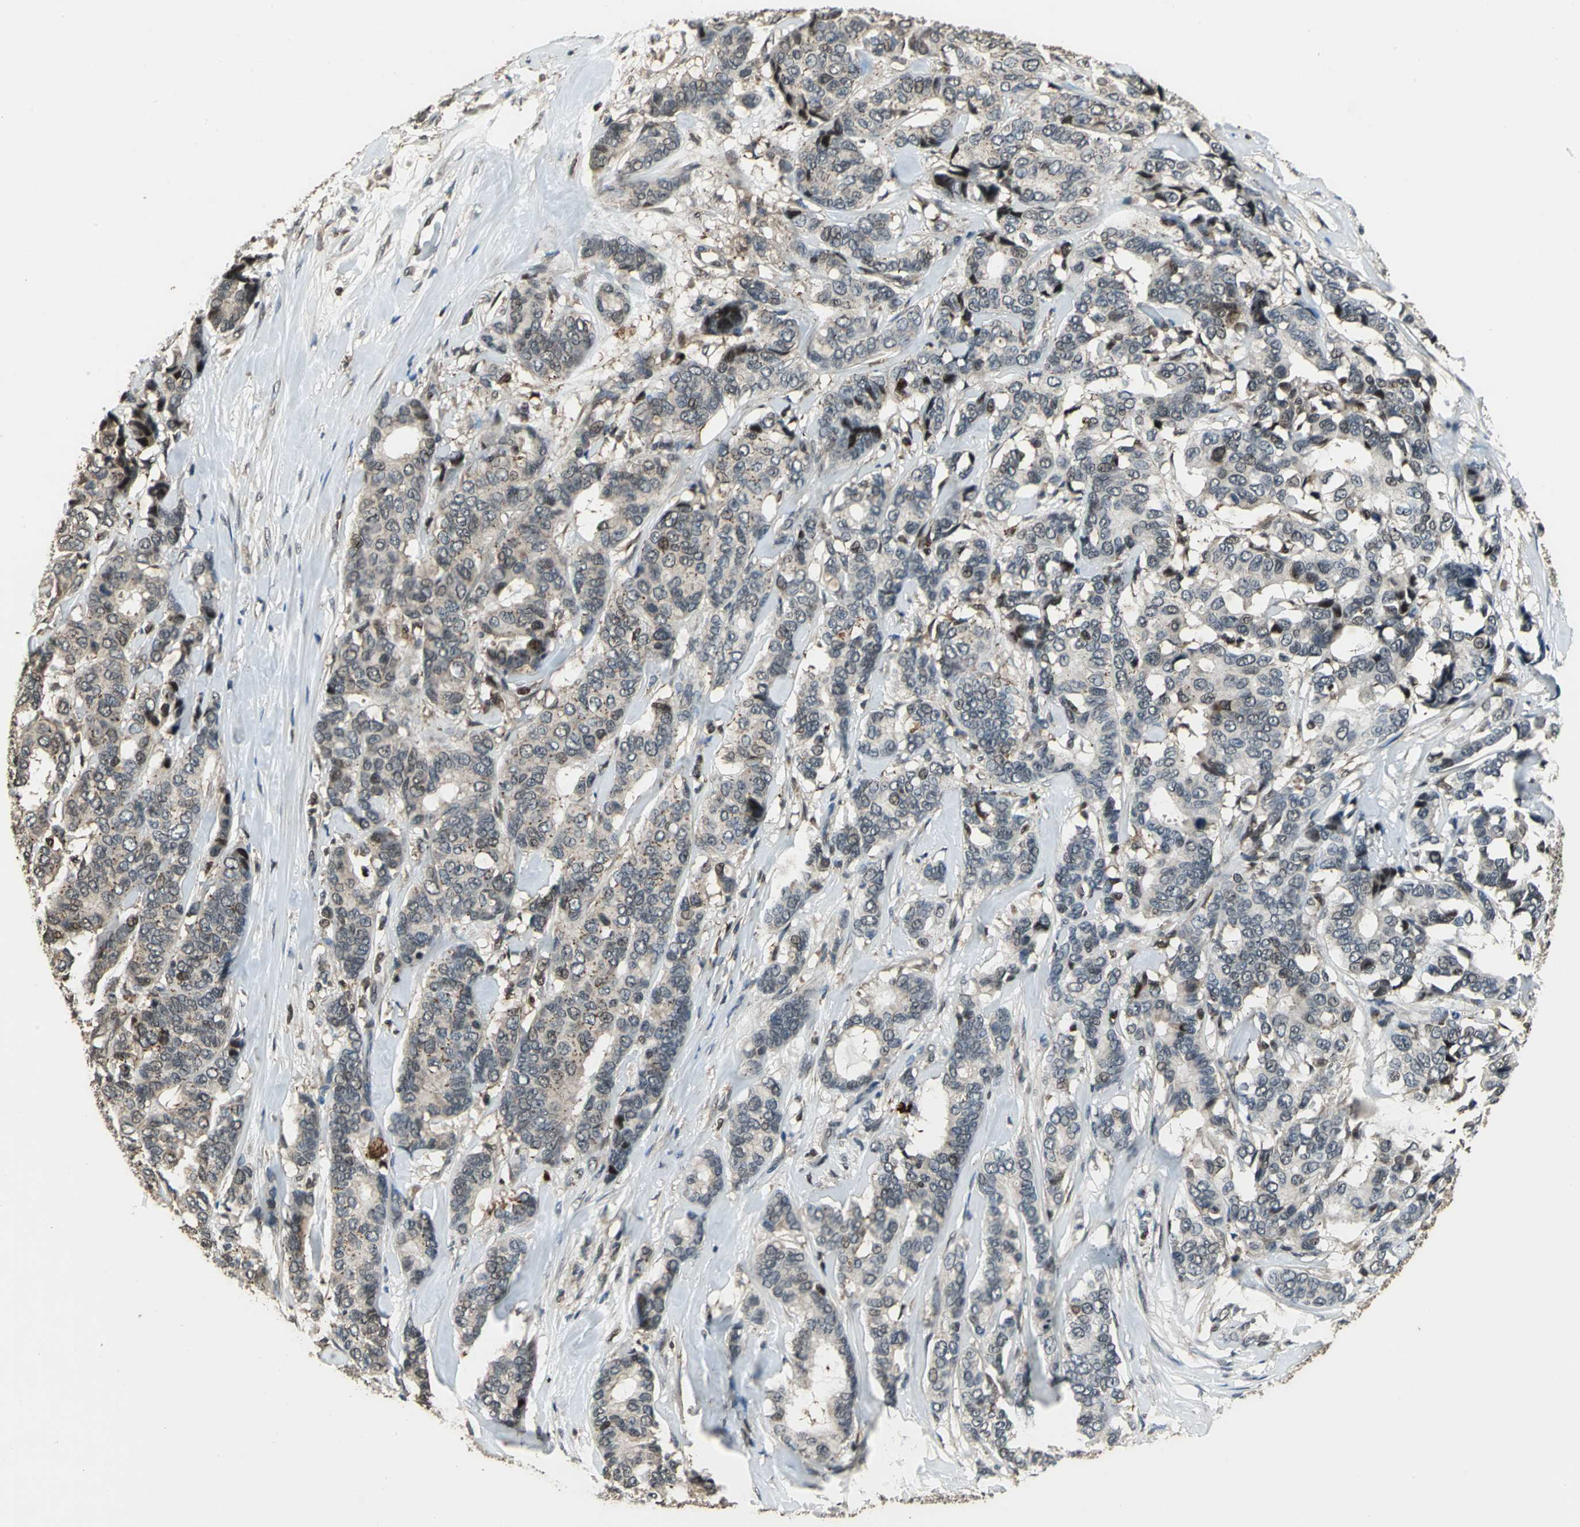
{"staining": {"intensity": "moderate", "quantity": "25%-75%", "location": "nuclear"}, "tissue": "breast cancer", "cell_type": "Tumor cells", "image_type": "cancer", "snomed": [{"axis": "morphology", "description": "Duct carcinoma"}, {"axis": "topography", "description": "Breast"}], "caption": "Brown immunohistochemical staining in breast cancer (intraductal carcinoma) displays moderate nuclear positivity in approximately 25%-75% of tumor cells.", "gene": "MIS18BP1", "patient": {"sex": "female", "age": 87}}